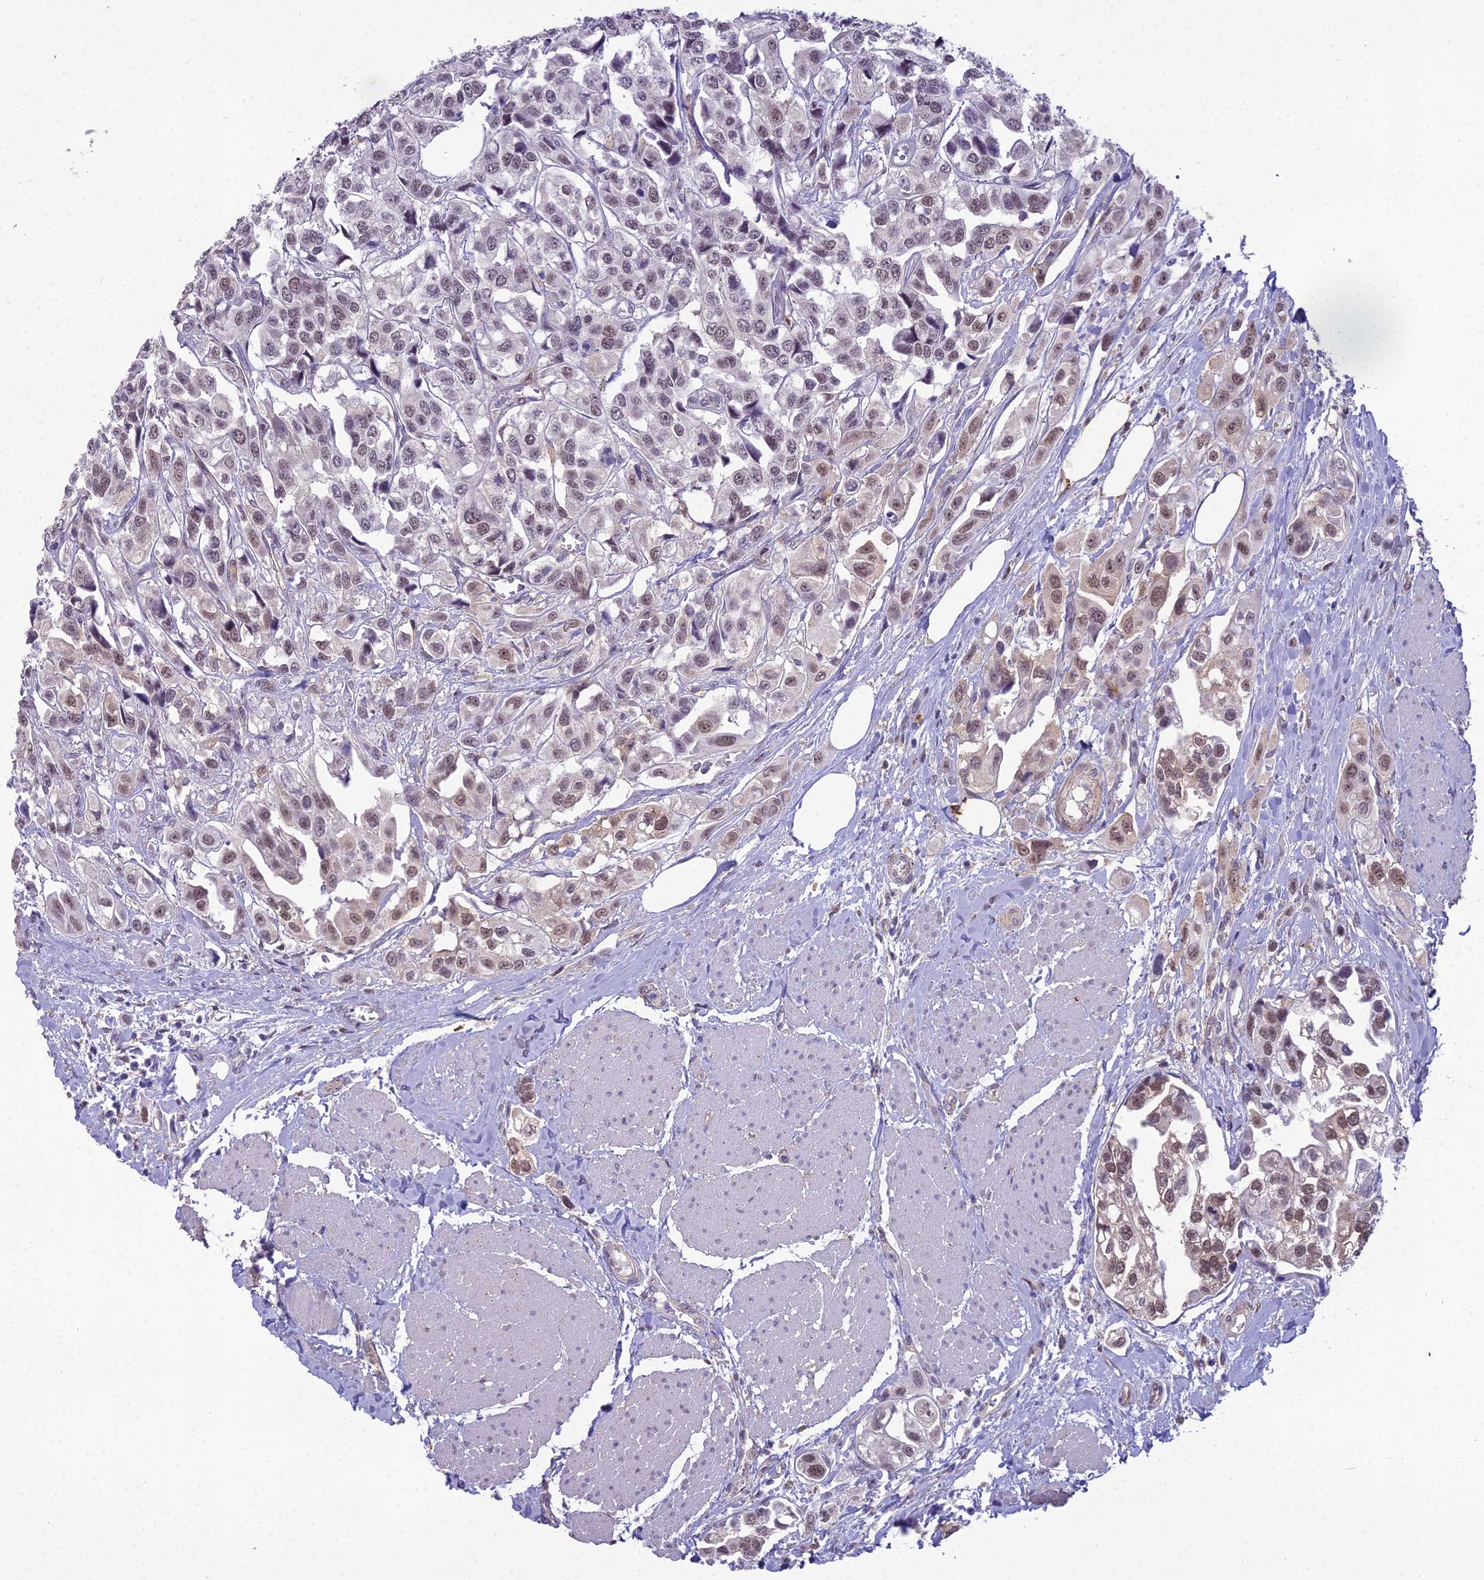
{"staining": {"intensity": "moderate", "quantity": "<25%", "location": "nuclear"}, "tissue": "urothelial cancer", "cell_type": "Tumor cells", "image_type": "cancer", "snomed": [{"axis": "morphology", "description": "Urothelial carcinoma, High grade"}, {"axis": "topography", "description": "Urinary bladder"}], "caption": "Protein staining displays moderate nuclear staining in about <25% of tumor cells in high-grade urothelial carcinoma. (brown staining indicates protein expression, while blue staining denotes nuclei).", "gene": "BLNK", "patient": {"sex": "male", "age": 67}}